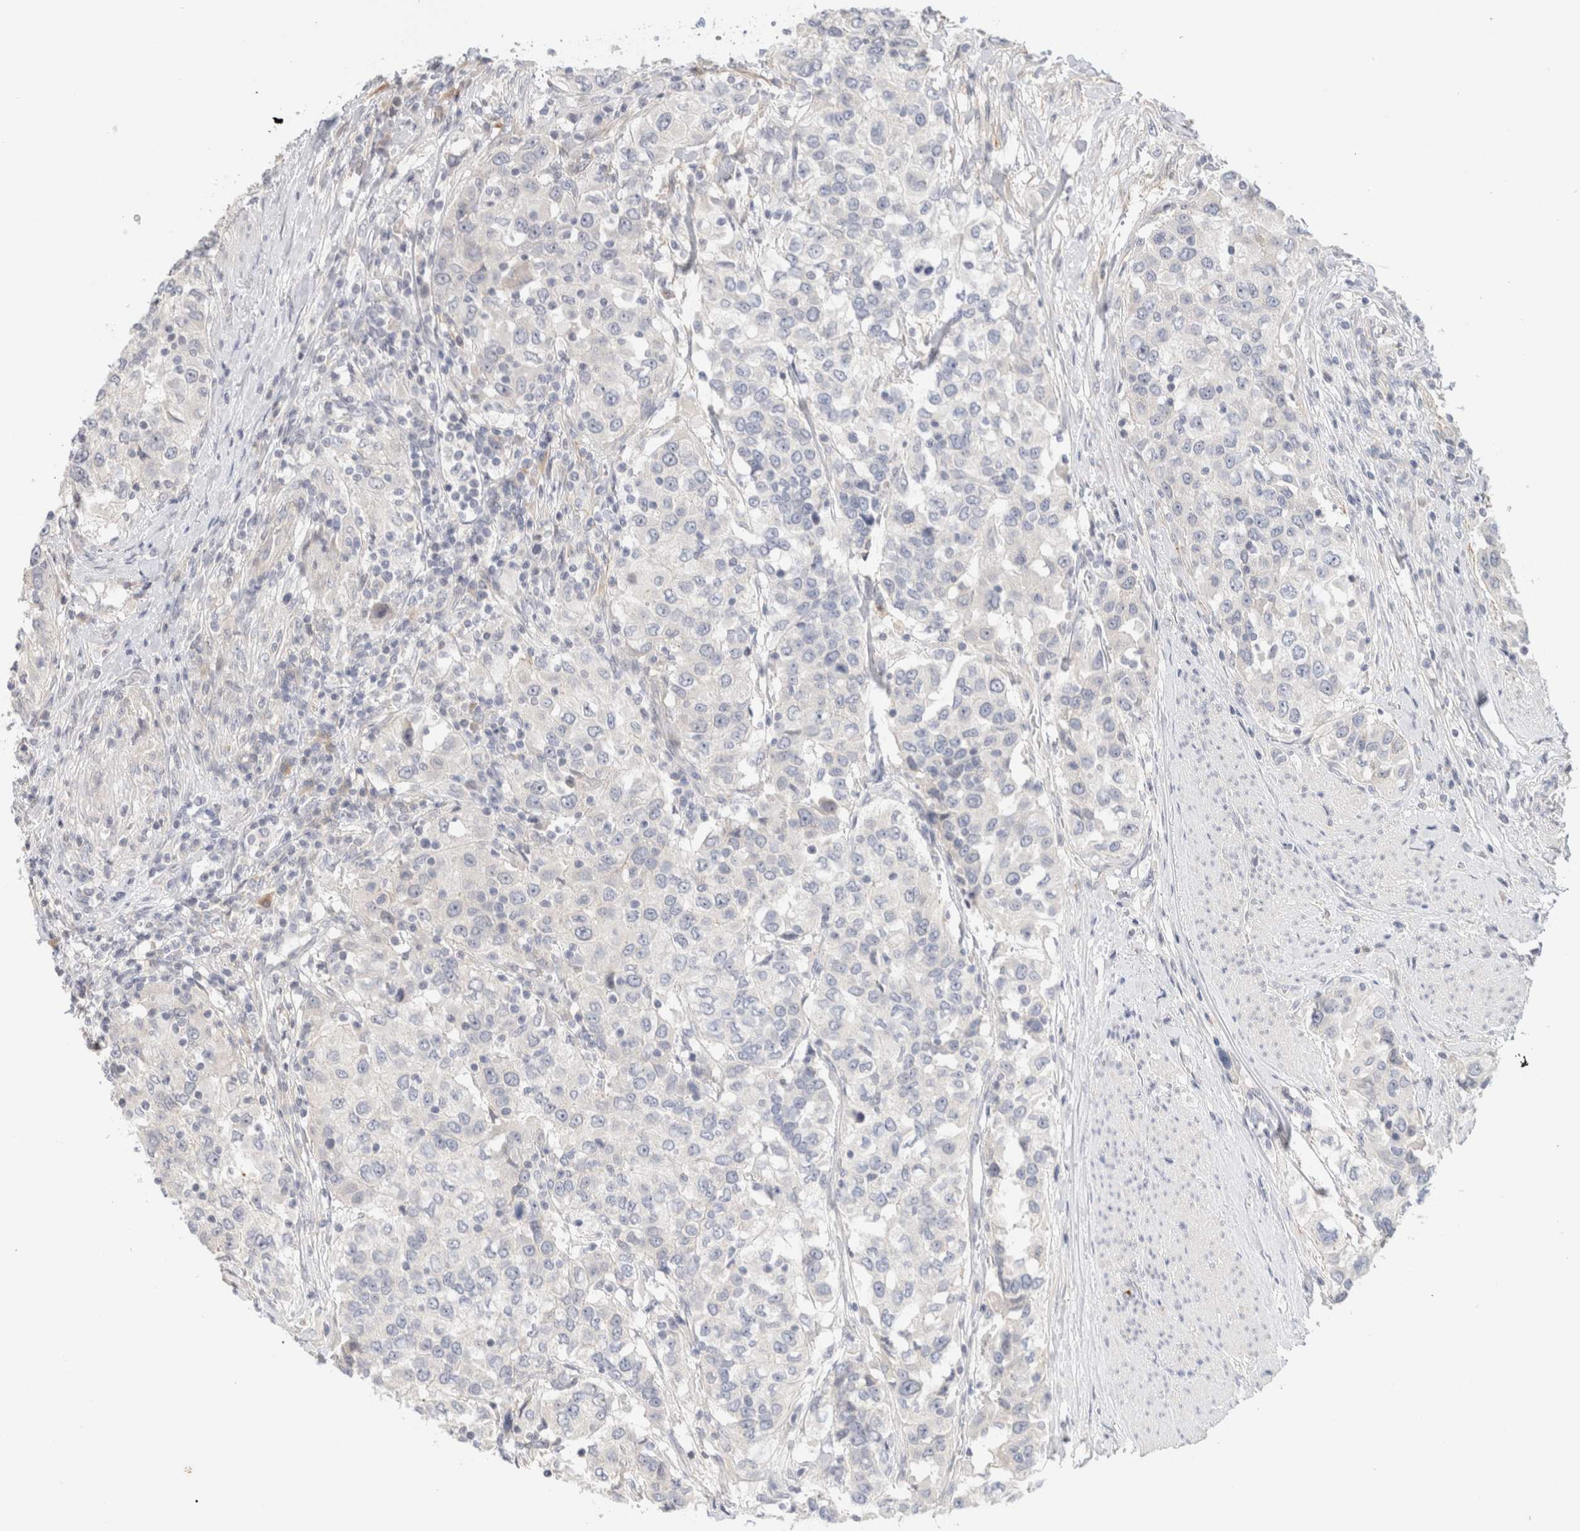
{"staining": {"intensity": "negative", "quantity": "none", "location": "none"}, "tissue": "urothelial cancer", "cell_type": "Tumor cells", "image_type": "cancer", "snomed": [{"axis": "morphology", "description": "Urothelial carcinoma, High grade"}, {"axis": "topography", "description": "Urinary bladder"}], "caption": "High magnification brightfield microscopy of urothelial carcinoma (high-grade) stained with DAB (3,3'-diaminobenzidine) (brown) and counterstained with hematoxylin (blue): tumor cells show no significant positivity.", "gene": "SPRTN", "patient": {"sex": "female", "age": 80}}